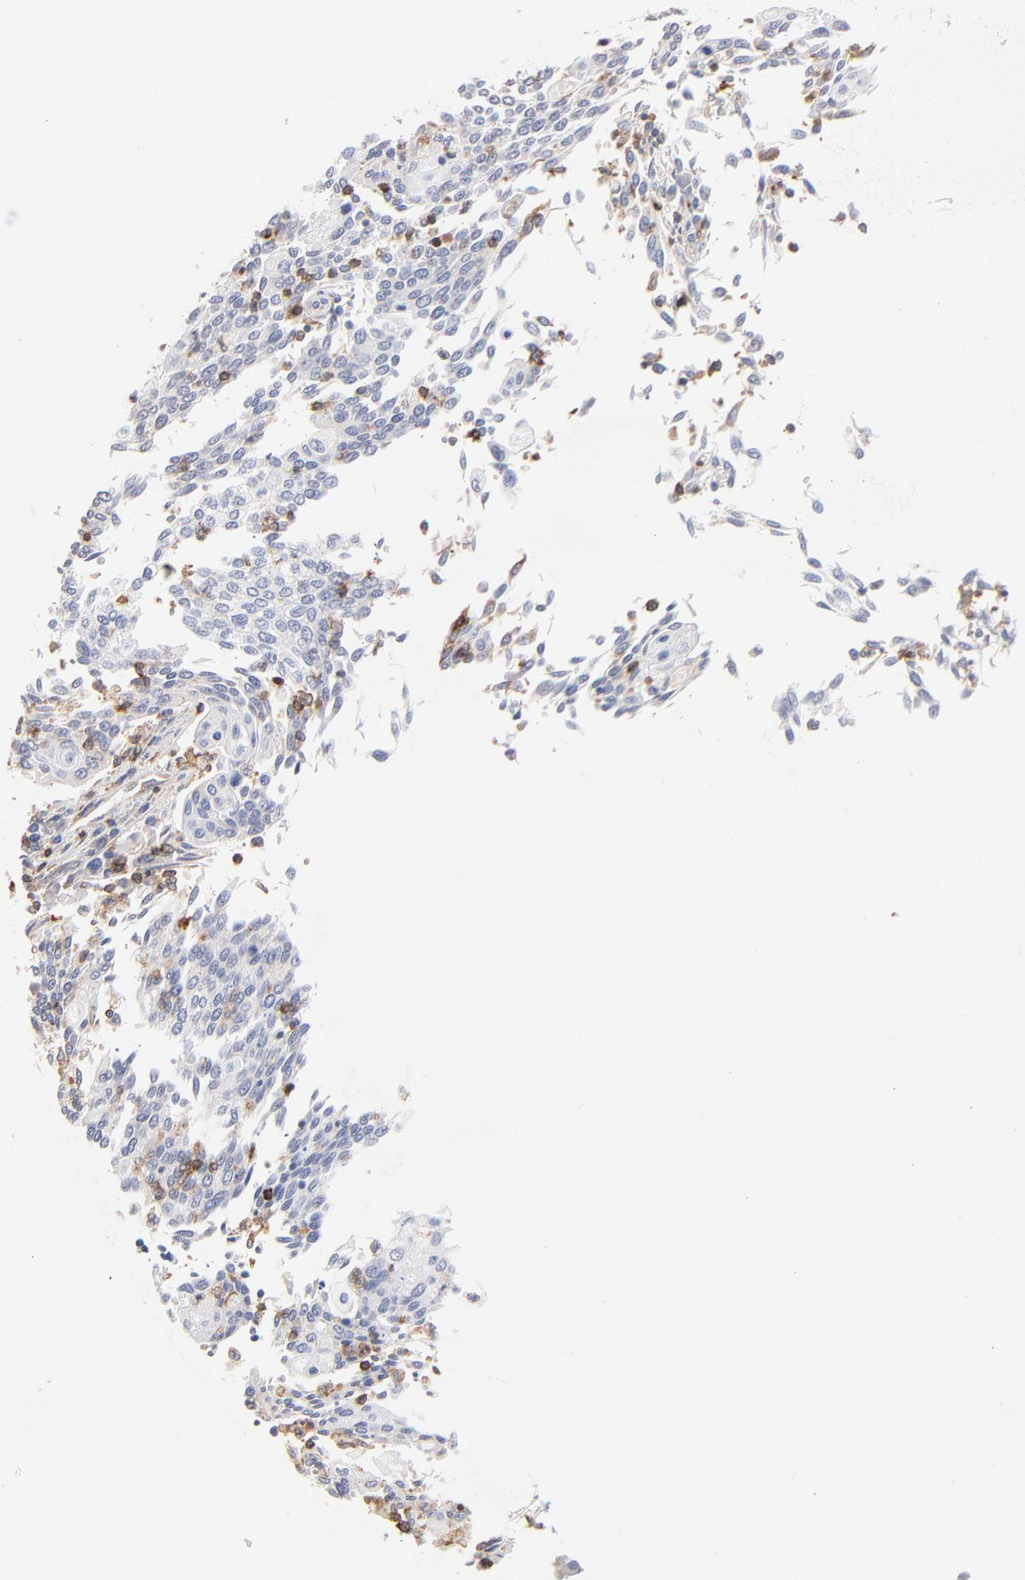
{"staining": {"intensity": "negative", "quantity": "none", "location": "none"}, "tissue": "cervical cancer", "cell_type": "Tumor cells", "image_type": "cancer", "snomed": [{"axis": "morphology", "description": "Squamous cell carcinoma, NOS"}, {"axis": "topography", "description": "Cervix"}], "caption": "There is no significant expression in tumor cells of squamous cell carcinoma (cervical).", "gene": "WIPF1", "patient": {"sex": "female", "age": 40}}